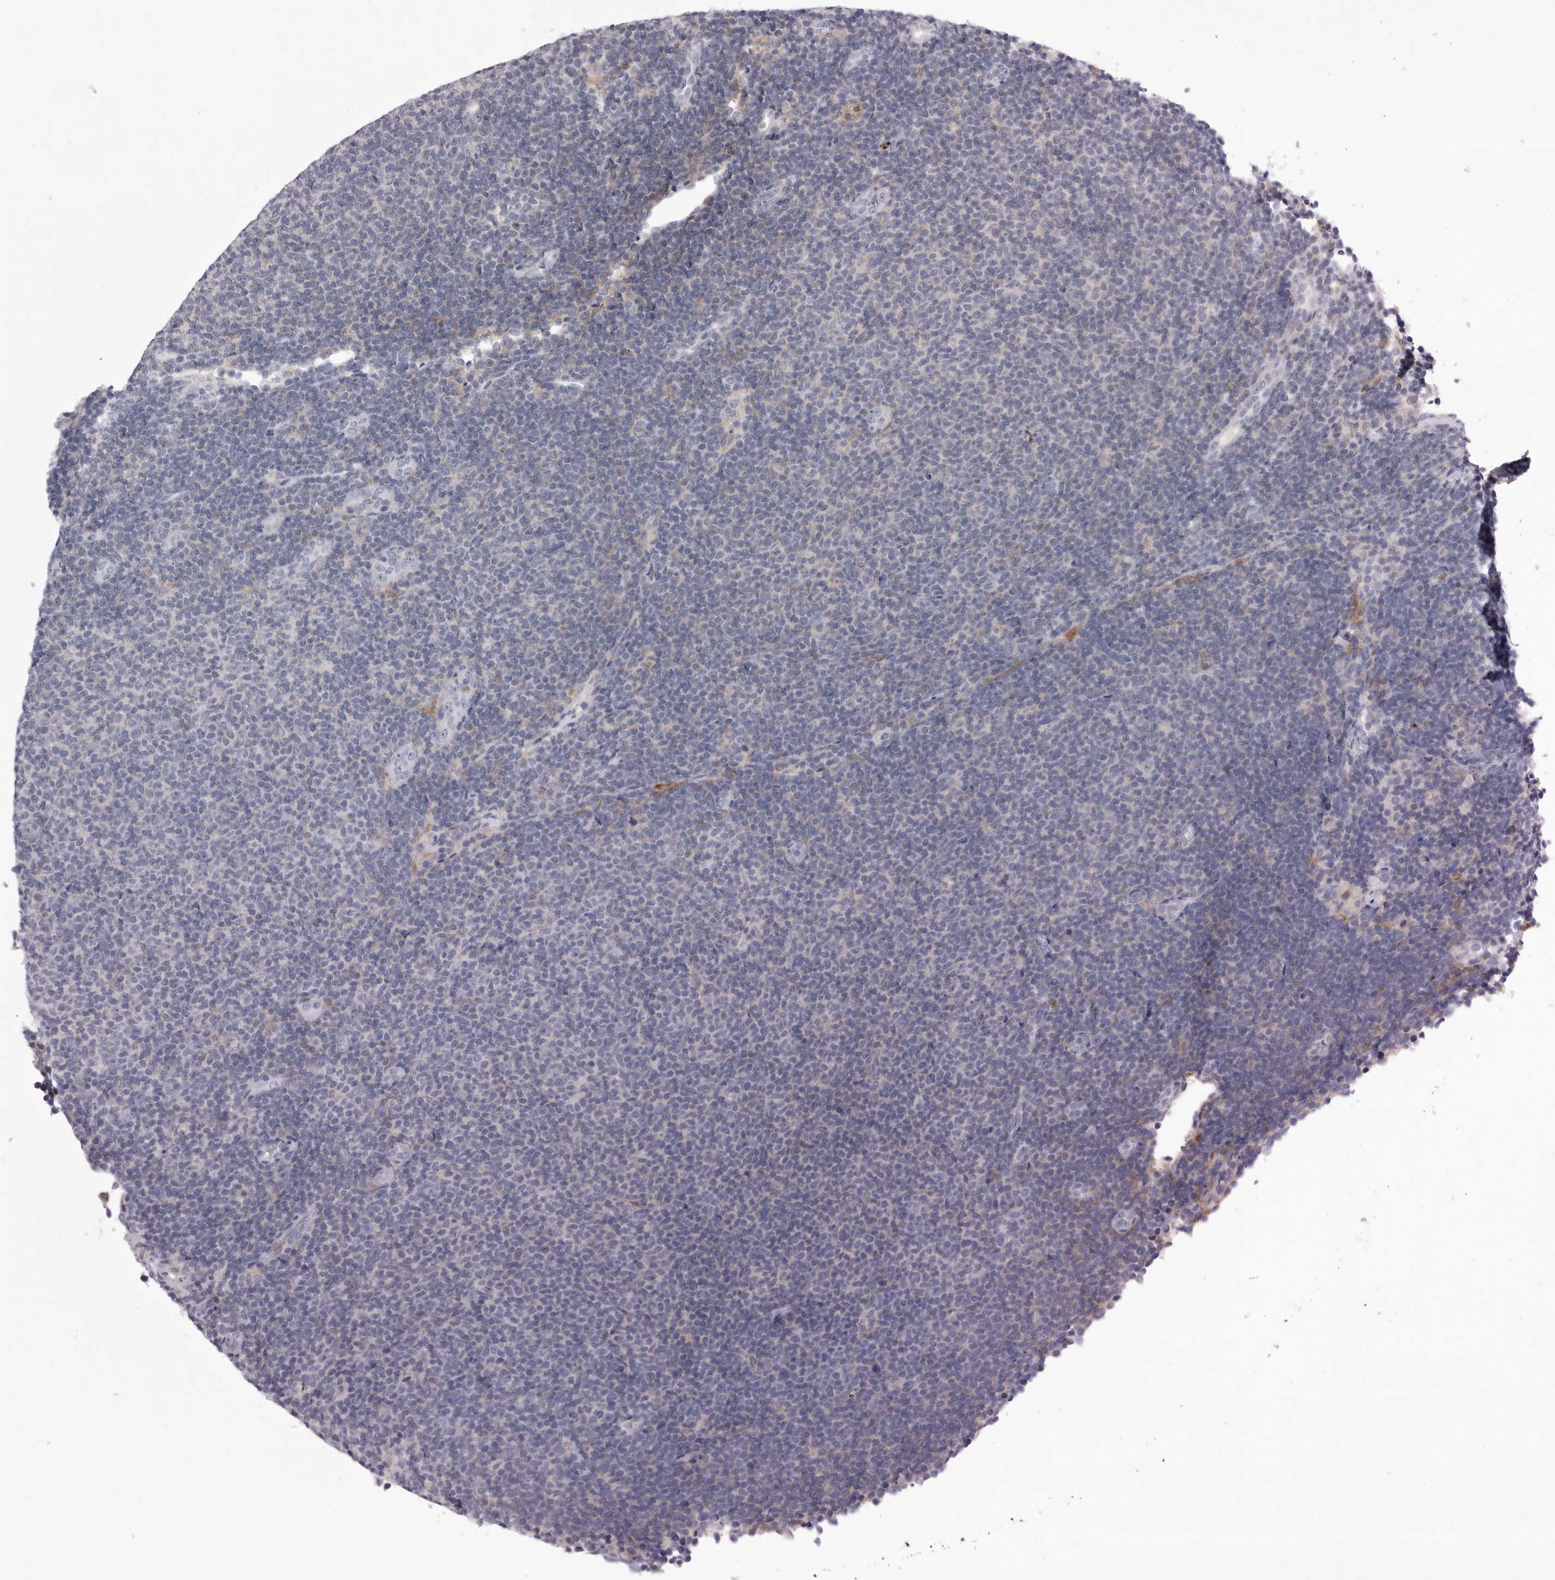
{"staining": {"intensity": "negative", "quantity": "none", "location": "none"}, "tissue": "lymphoma", "cell_type": "Tumor cells", "image_type": "cancer", "snomed": [{"axis": "morphology", "description": "Malignant lymphoma, non-Hodgkin's type, Low grade"}, {"axis": "topography", "description": "Lymph node"}], "caption": "IHC of human lymphoma shows no positivity in tumor cells.", "gene": "SIGLEC10", "patient": {"sex": "male", "age": 66}}